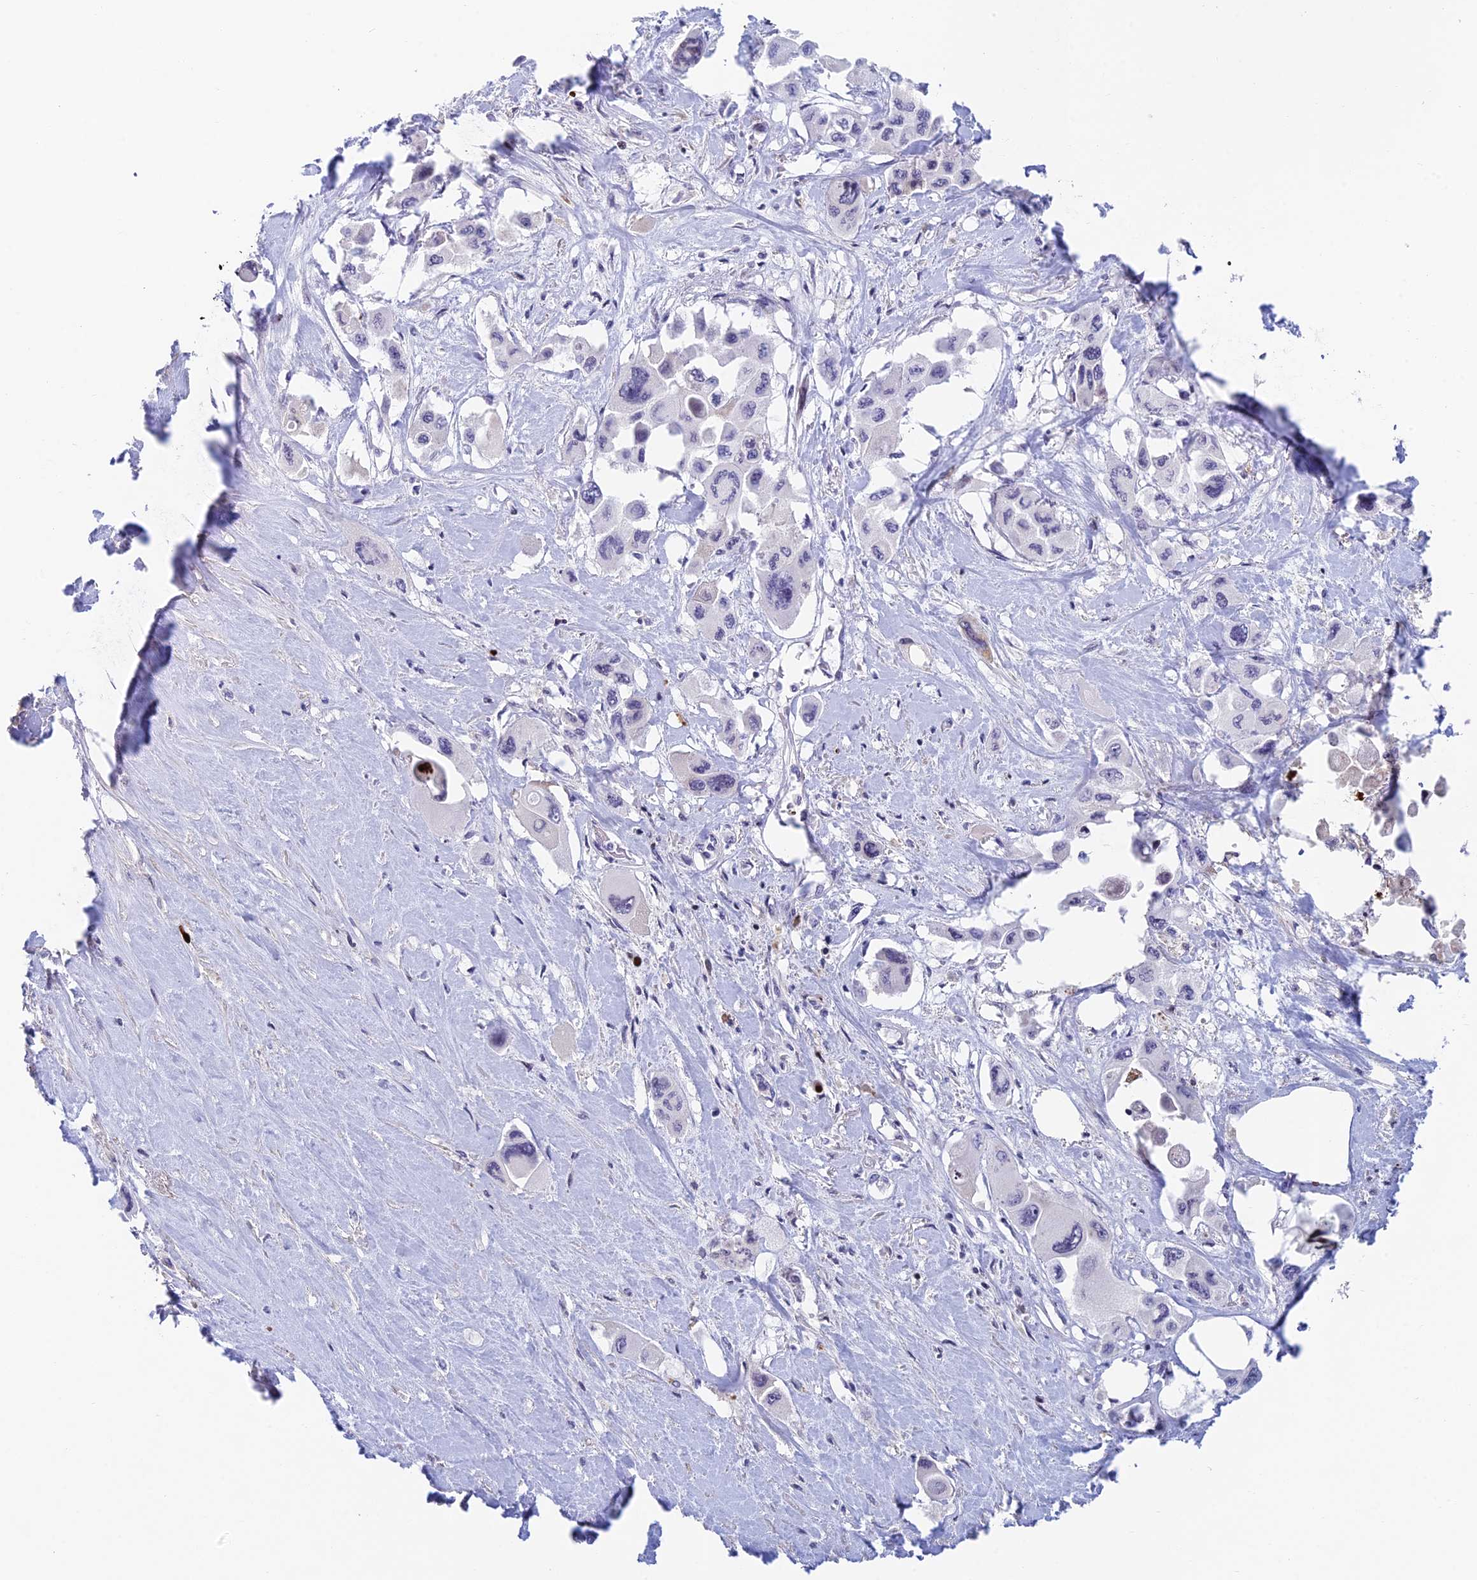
{"staining": {"intensity": "negative", "quantity": "none", "location": "none"}, "tissue": "pancreatic cancer", "cell_type": "Tumor cells", "image_type": "cancer", "snomed": [{"axis": "morphology", "description": "Adenocarcinoma, NOS"}, {"axis": "topography", "description": "Pancreas"}], "caption": "An image of pancreatic adenocarcinoma stained for a protein exhibits no brown staining in tumor cells.", "gene": "REXO5", "patient": {"sex": "male", "age": 92}}